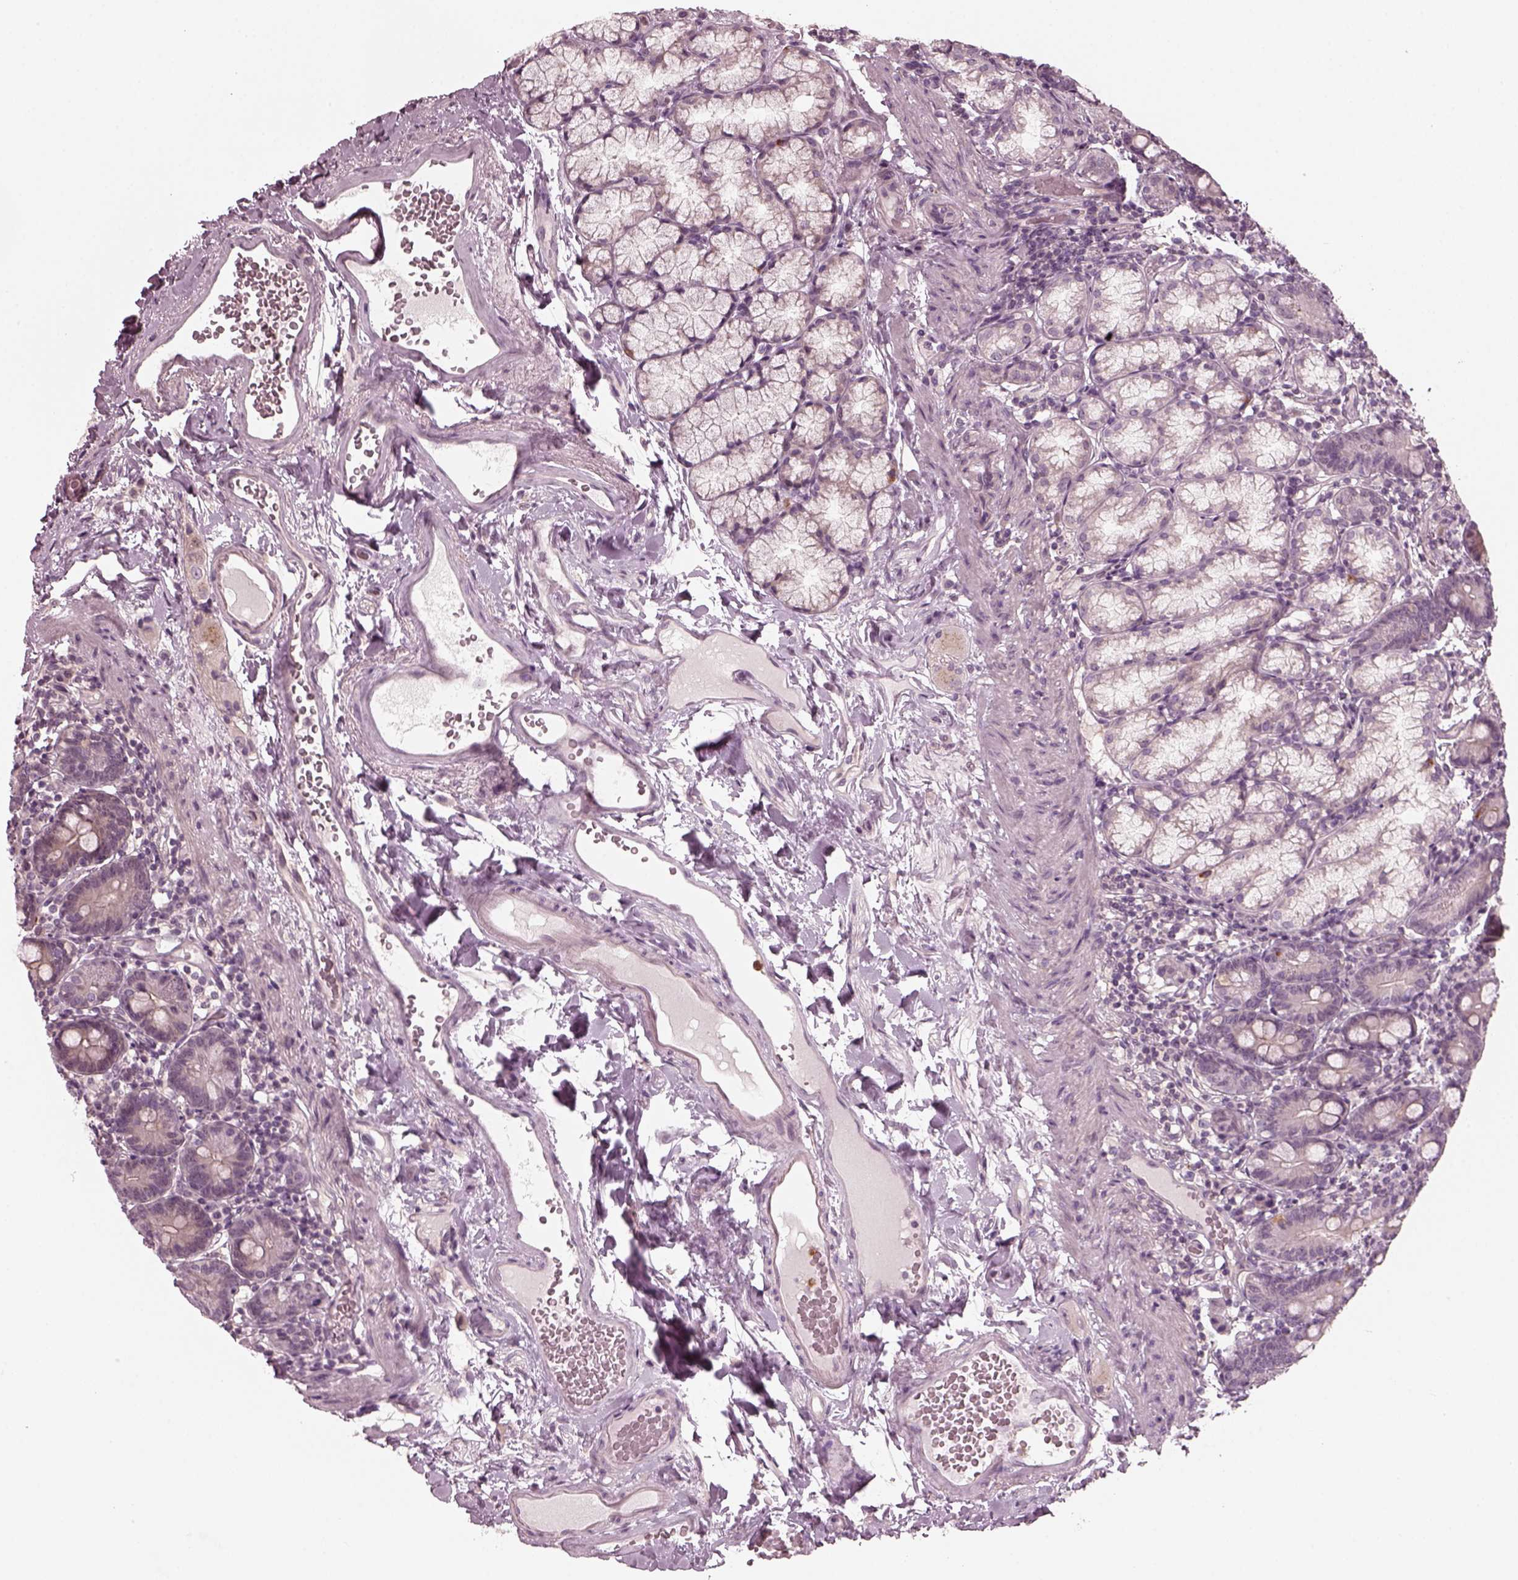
{"staining": {"intensity": "negative", "quantity": "none", "location": "none"}, "tissue": "duodenum", "cell_type": "Glandular cells", "image_type": "normal", "snomed": [{"axis": "morphology", "description": "Normal tissue, NOS"}, {"axis": "topography", "description": "Duodenum"}], "caption": "A photomicrograph of human duodenum is negative for staining in glandular cells.", "gene": "CHIT1", "patient": {"sex": "female", "age": 67}}